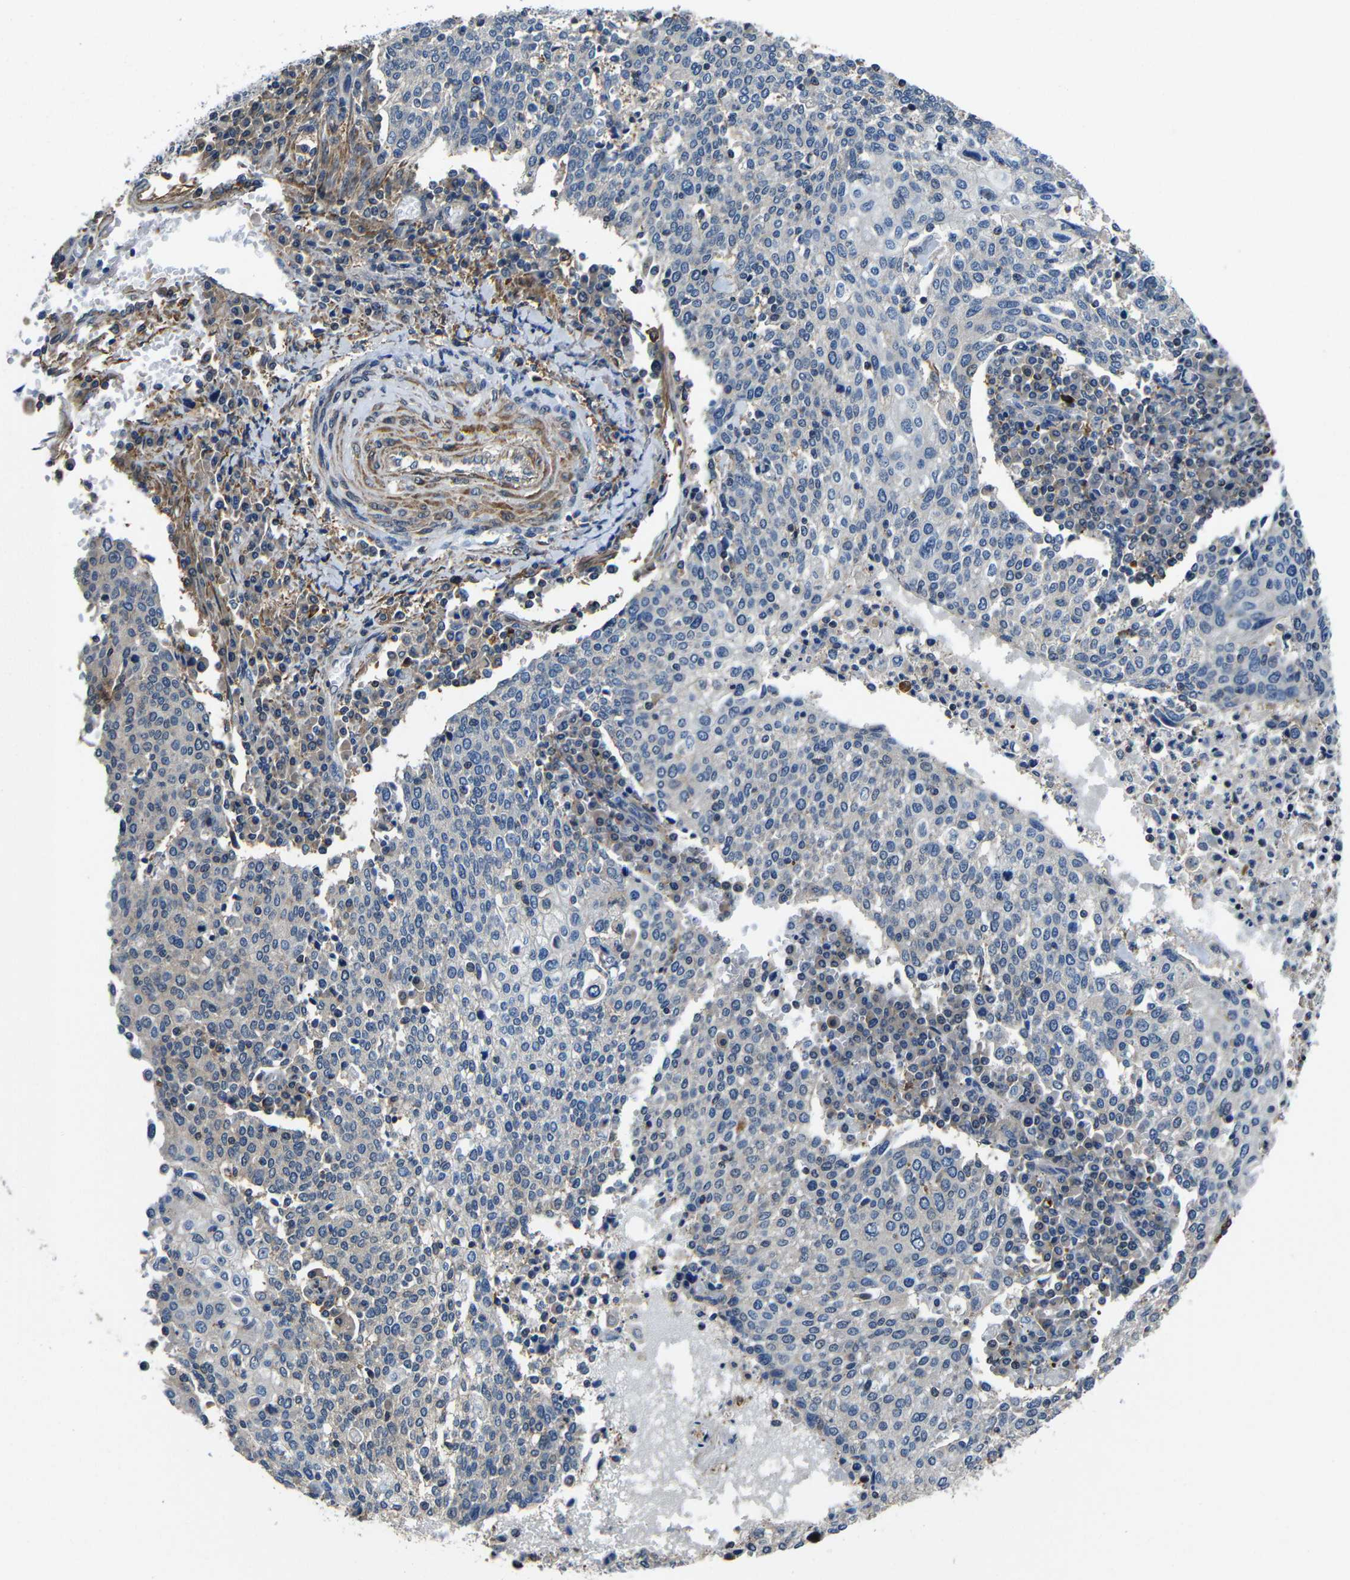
{"staining": {"intensity": "weak", "quantity": "<25%", "location": "cytoplasmic/membranous"}, "tissue": "cervical cancer", "cell_type": "Tumor cells", "image_type": "cancer", "snomed": [{"axis": "morphology", "description": "Squamous cell carcinoma, NOS"}, {"axis": "topography", "description": "Cervix"}], "caption": "This is an immunohistochemistry (IHC) micrograph of human cervical cancer (squamous cell carcinoma). There is no staining in tumor cells.", "gene": "GDI1", "patient": {"sex": "female", "age": 40}}